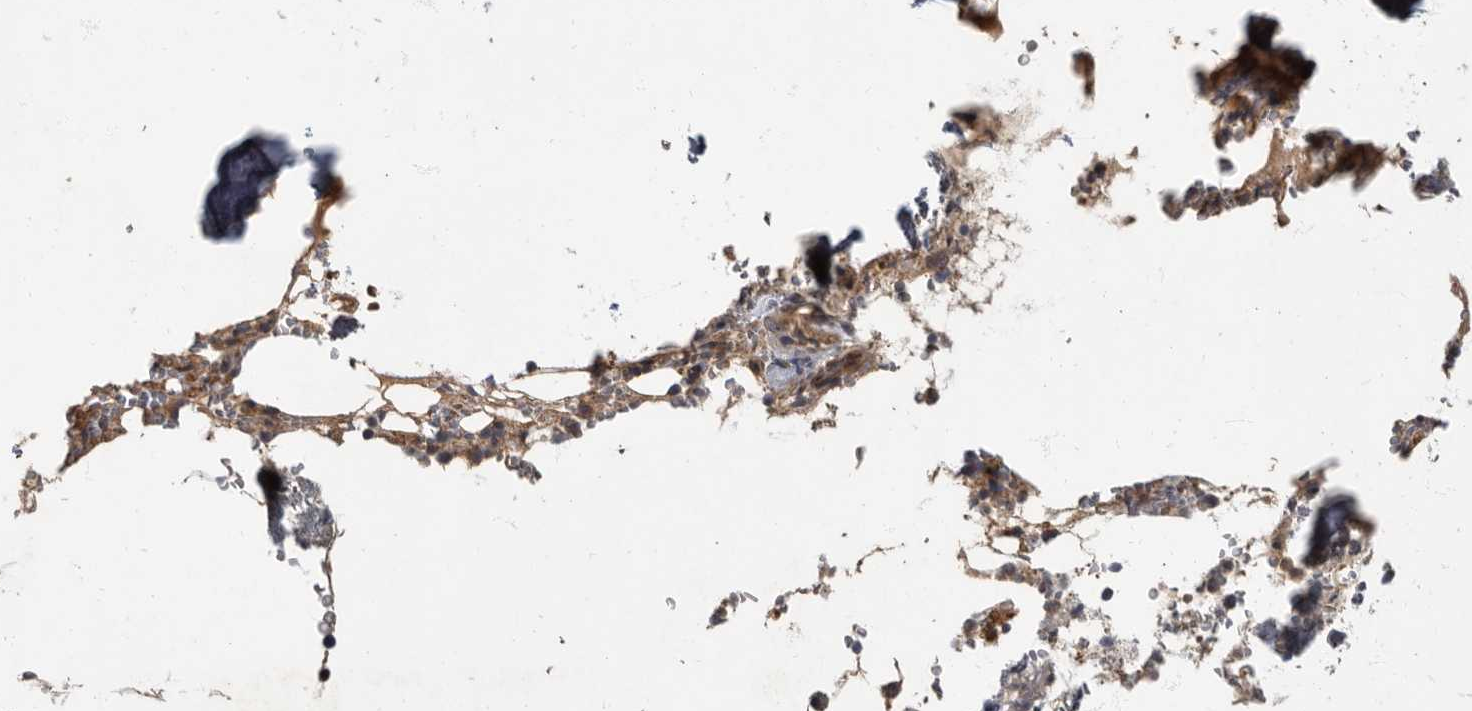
{"staining": {"intensity": "moderate", "quantity": "25%-75%", "location": "cytoplasmic/membranous"}, "tissue": "bone marrow", "cell_type": "Hematopoietic cells", "image_type": "normal", "snomed": [{"axis": "morphology", "description": "Normal tissue, NOS"}, {"axis": "topography", "description": "Bone marrow"}], "caption": "Bone marrow stained for a protein reveals moderate cytoplasmic/membranous positivity in hematopoietic cells. Immunohistochemistry (ihc) stains the protein of interest in brown and the nuclei are stained blue.", "gene": "IQCK", "patient": {"sex": "male", "age": 70}}